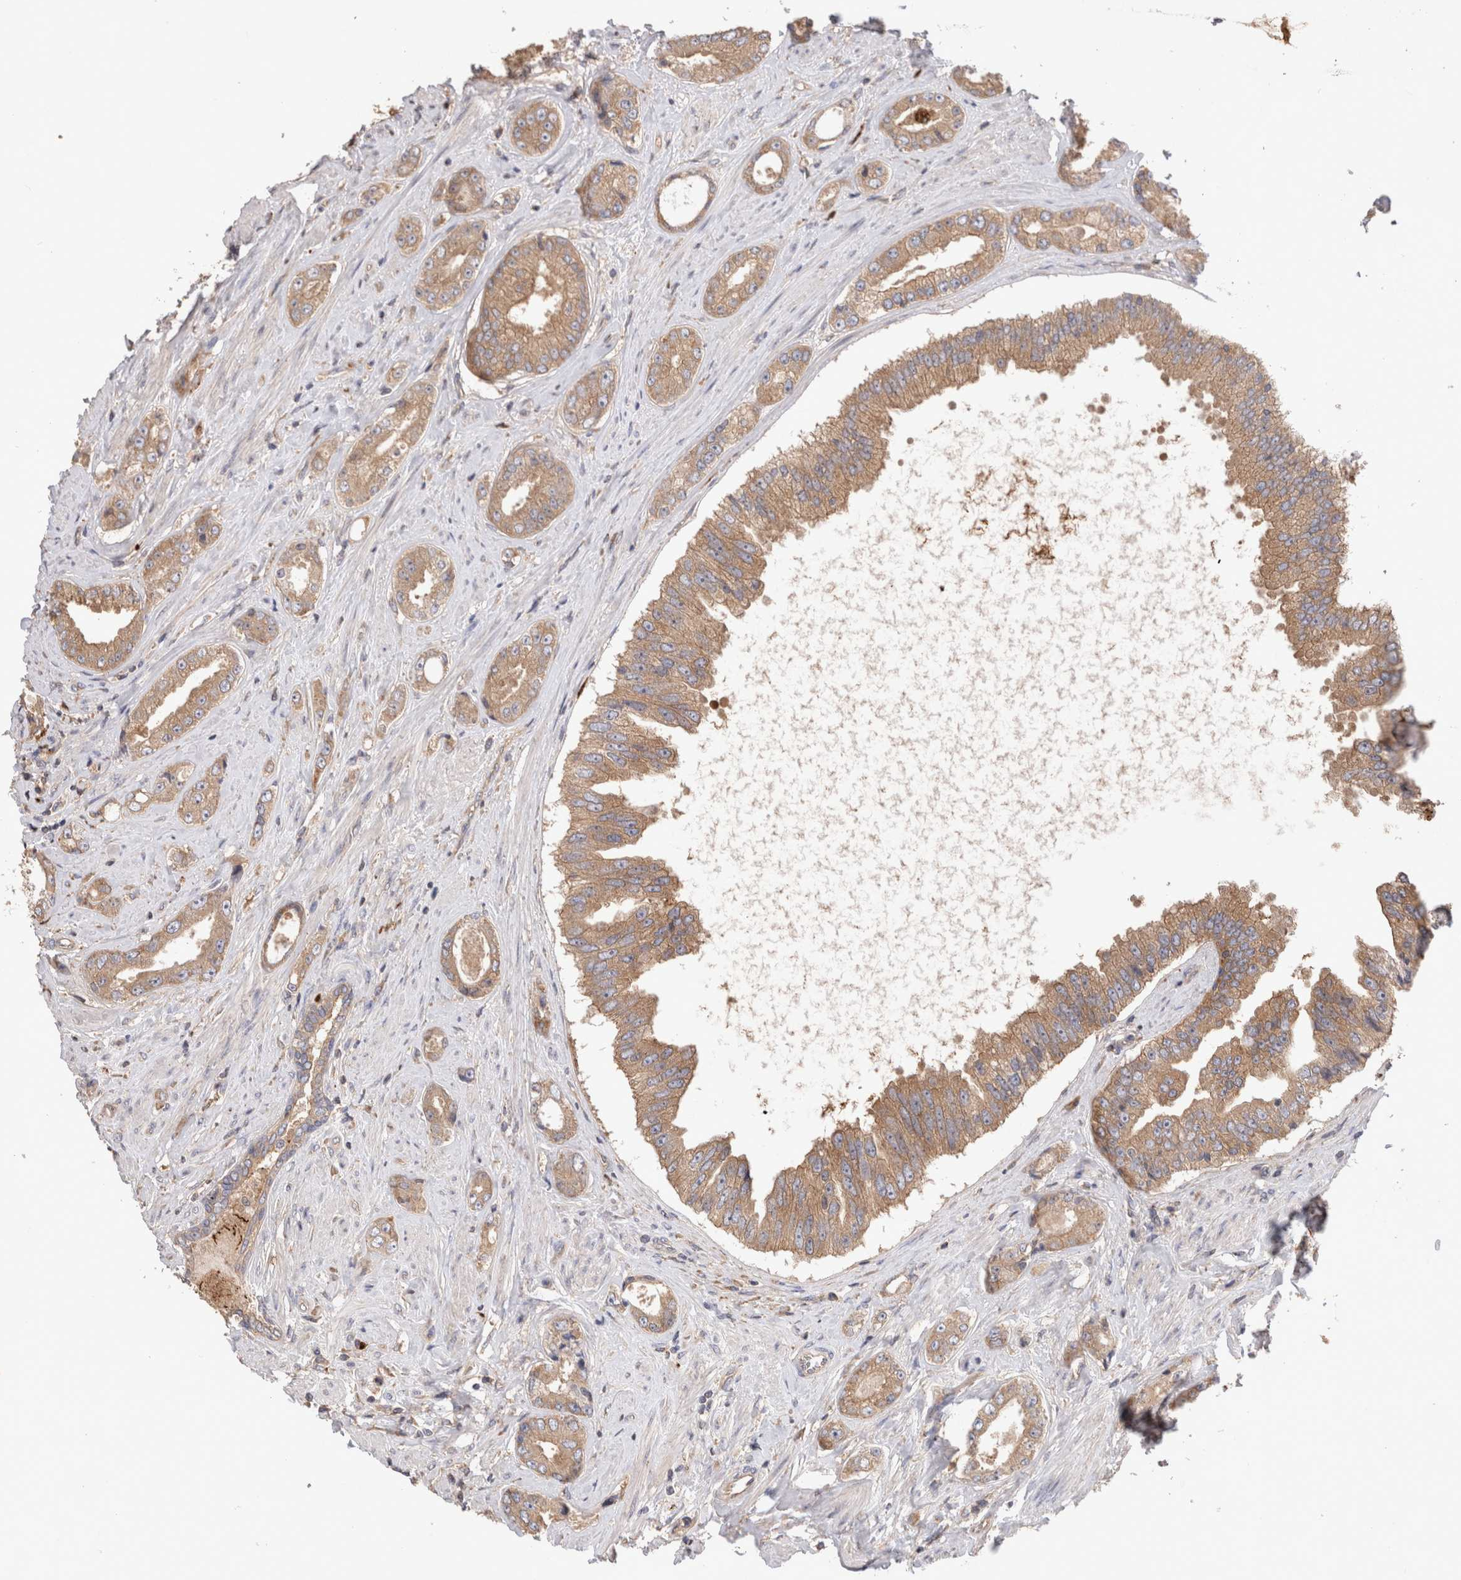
{"staining": {"intensity": "moderate", "quantity": "25%-75%", "location": "cytoplasmic/membranous"}, "tissue": "prostate cancer", "cell_type": "Tumor cells", "image_type": "cancer", "snomed": [{"axis": "morphology", "description": "Adenocarcinoma, High grade"}, {"axis": "topography", "description": "Prostate"}], "caption": "IHC (DAB) staining of human prostate cancer (adenocarcinoma (high-grade)) reveals moderate cytoplasmic/membranous protein expression in about 25%-75% of tumor cells. The staining was performed using DAB to visualize the protein expression in brown, while the nuclei were stained in blue with hematoxylin (Magnification: 20x).", "gene": "NXT2", "patient": {"sex": "male", "age": 61}}